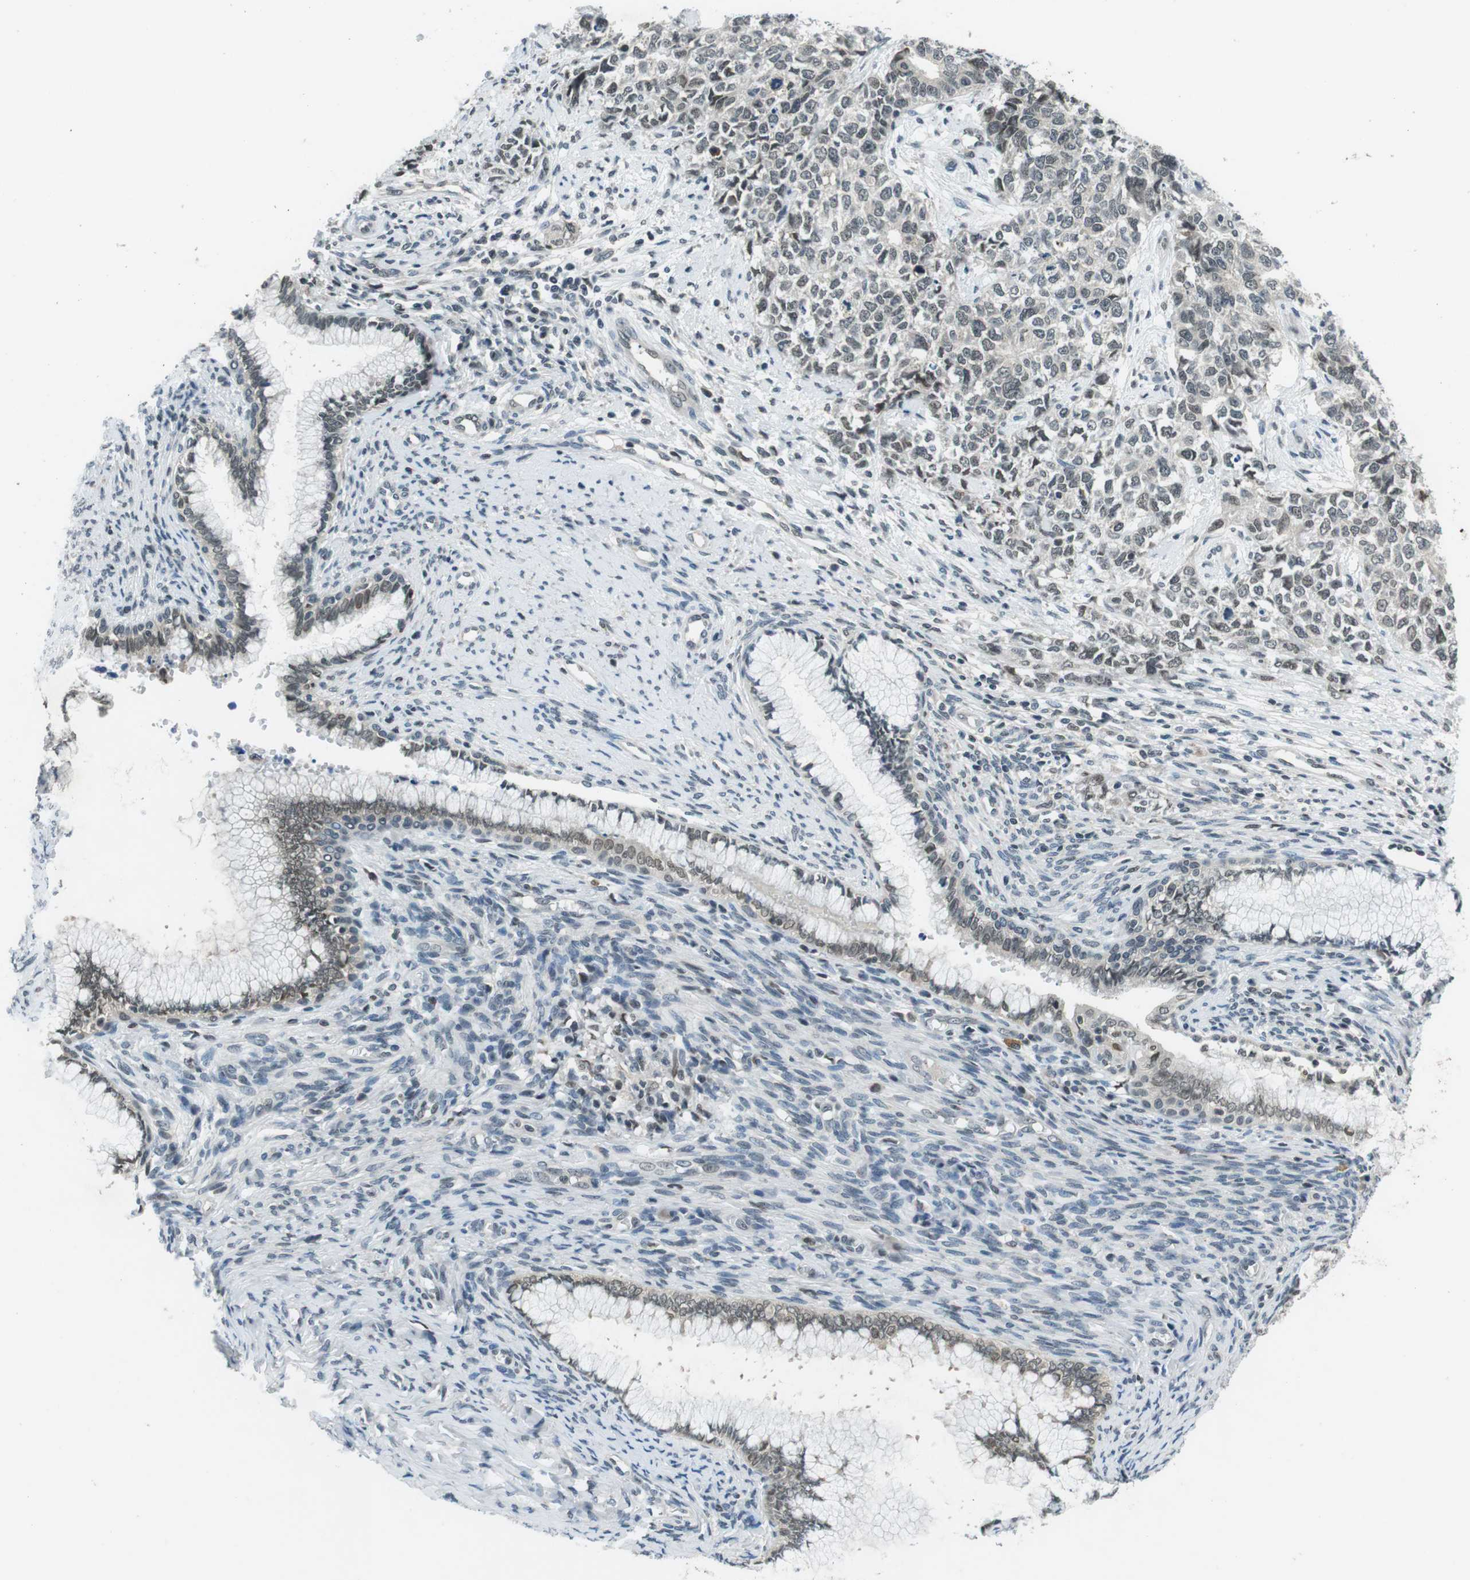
{"staining": {"intensity": "weak", "quantity": "<25%", "location": "nuclear"}, "tissue": "cervical cancer", "cell_type": "Tumor cells", "image_type": "cancer", "snomed": [{"axis": "morphology", "description": "Squamous cell carcinoma, NOS"}, {"axis": "topography", "description": "Cervix"}], "caption": "A high-resolution micrograph shows immunohistochemistry staining of squamous cell carcinoma (cervical), which reveals no significant expression in tumor cells.", "gene": "NEK4", "patient": {"sex": "female", "age": 63}}